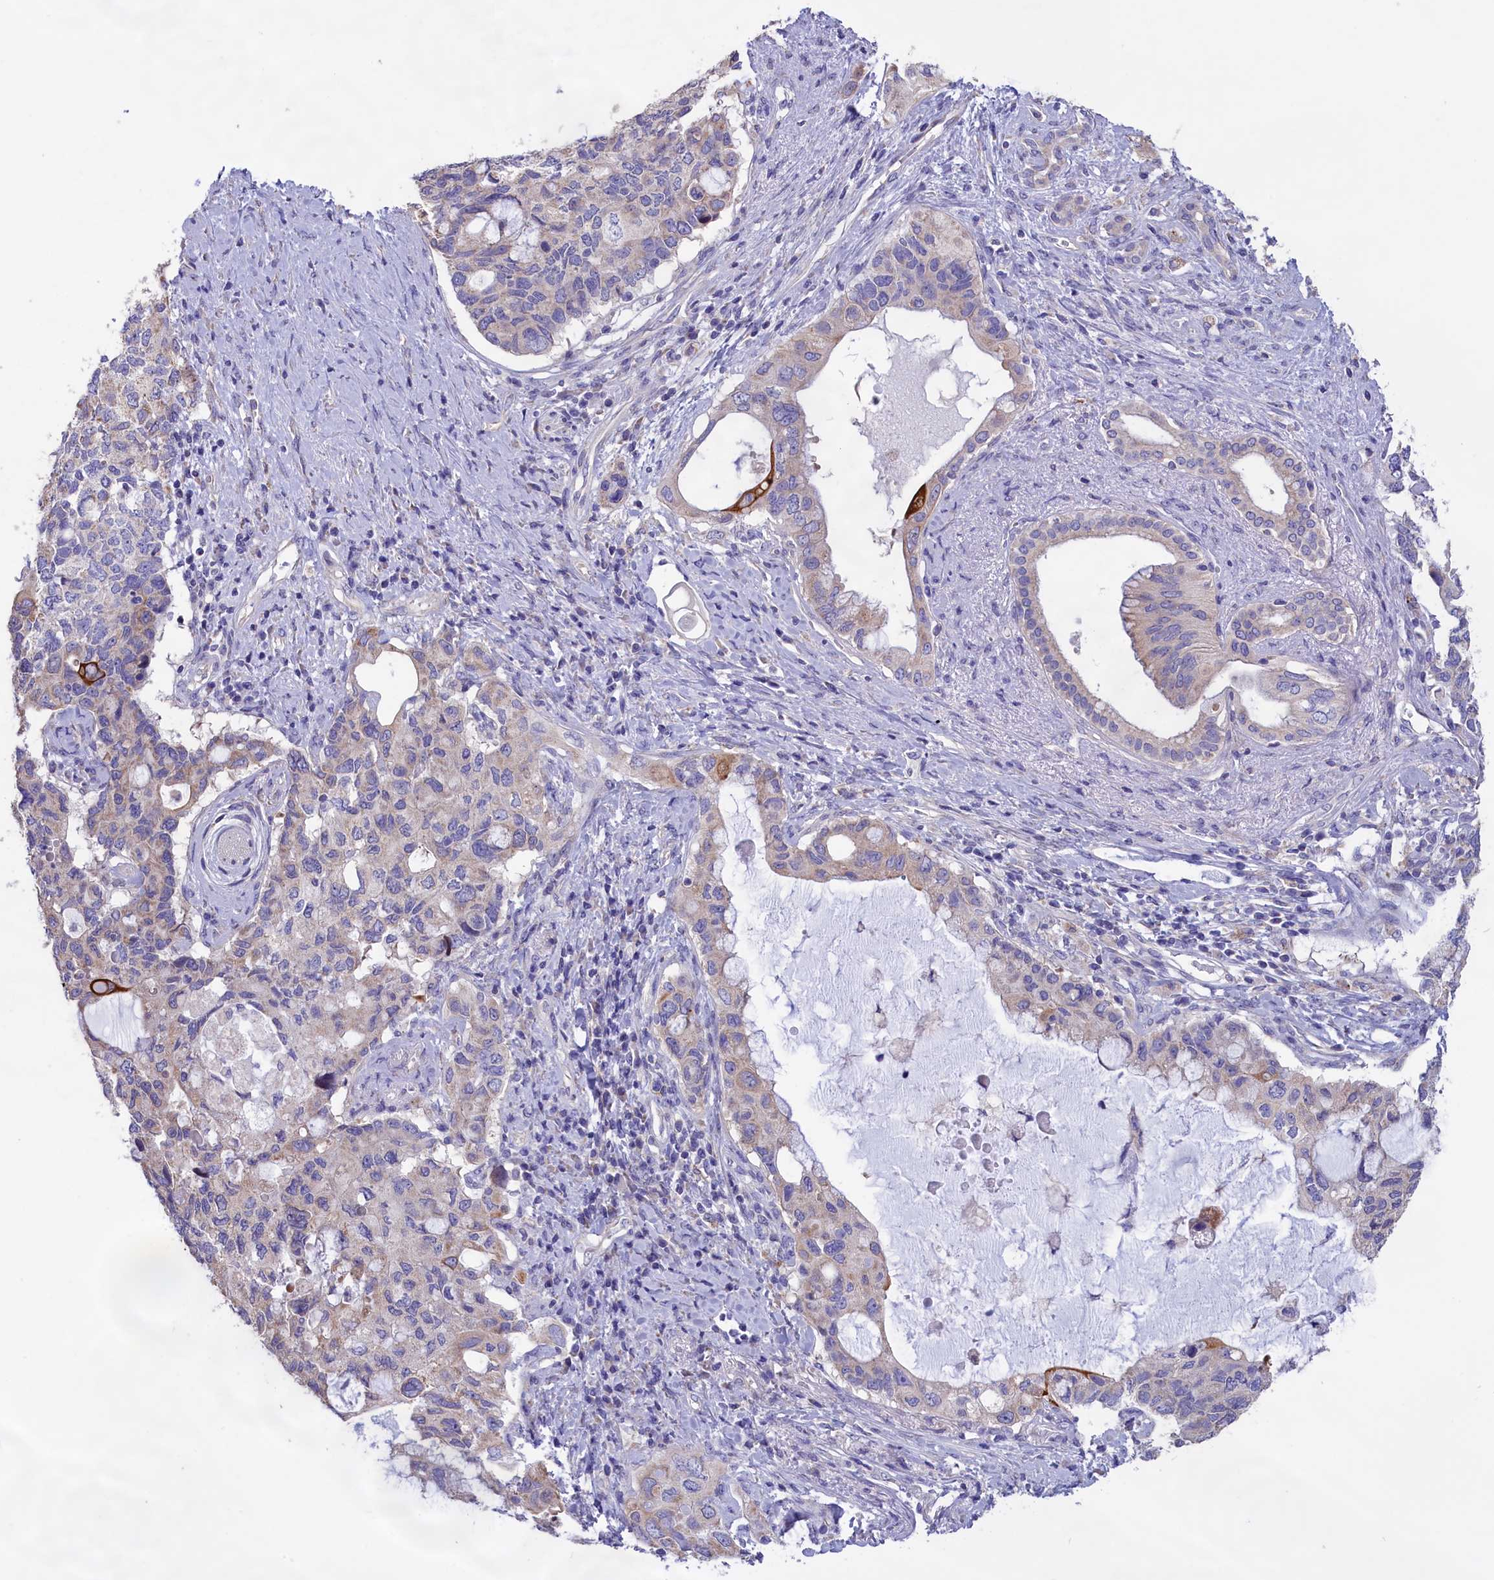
{"staining": {"intensity": "moderate", "quantity": "<25%", "location": "cytoplasmic/membranous"}, "tissue": "pancreatic cancer", "cell_type": "Tumor cells", "image_type": "cancer", "snomed": [{"axis": "morphology", "description": "Adenocarcinoma, NOS"}, {"axis": "topography", "description": "Pancreas"}], "caption": "Immunohistochemical staining of pancreatic cancer demonstrates low levels of moderate cytoplasmic/membranous positivity in about <25% of tumor cells.", "gene": "CYP2U1", "patient": {"sex": "female", "age": 56}}